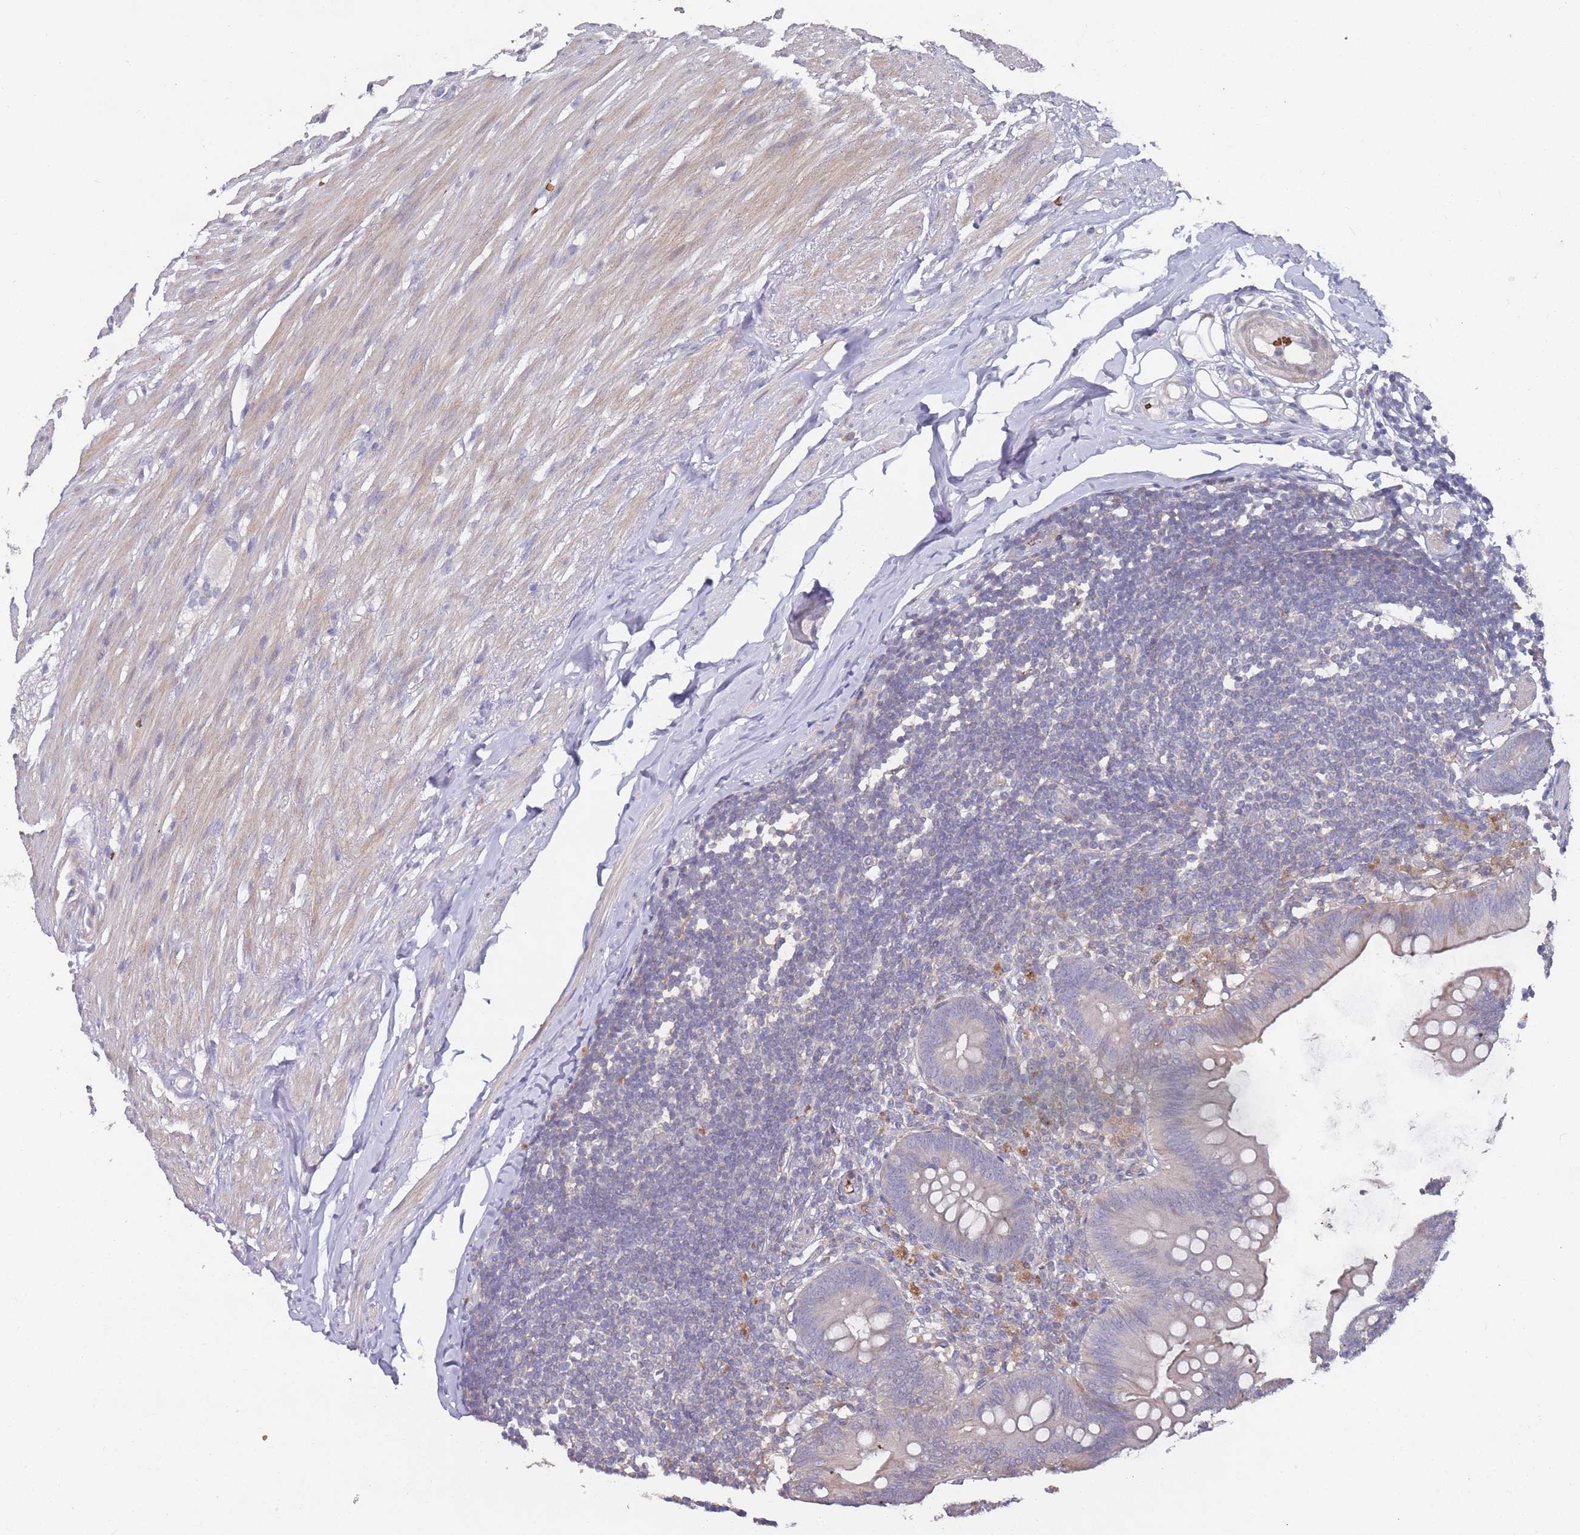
{"staining": {"intensity": "negative", "quantity": "none", "location": "none"}, "tissue": "appendix", "cell_type": "Glandular cells", "image_type": "normal", "snomed": [{"axis": "morphology", "description": "Normal tissue, NOS"}, {"axis": "topography", "description": "Appendix"}], "caption": "Protein analysis of benign appendix reveals no significant expression in glandular cells. (DAB (3,3'-diaminobenzidine) immunohistochemistry (IHC), high magnification).", "gene": "LACC1", "patient": {"sex": "female", "age": 62}}